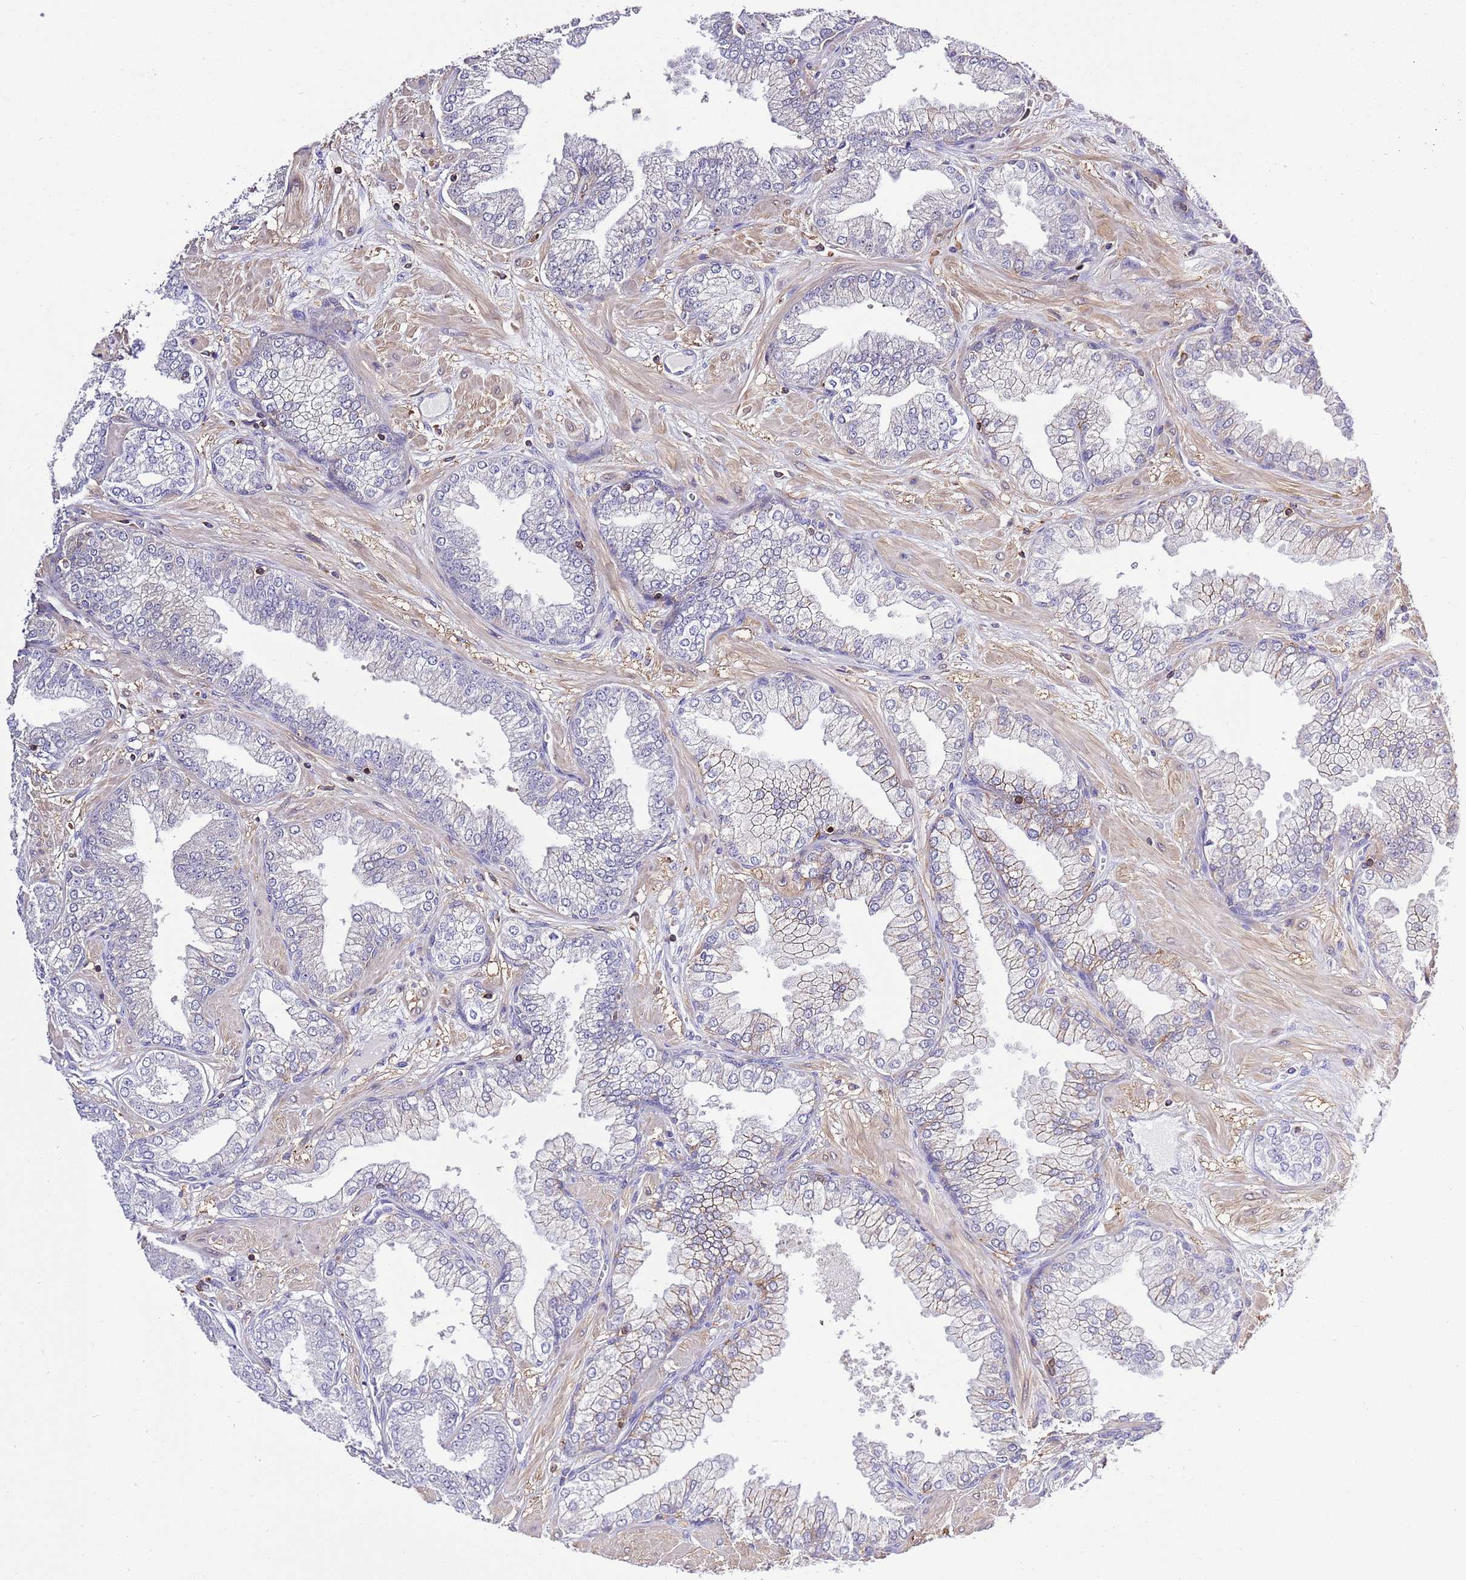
{"staining": {"intensity": "negative", "quantity": "none", "location": "none"}, "tissue": "prostate cancer", "cell_type": "Tumor cells", "image_type": "cancer", "snomed": [{"axis": "morphology", "description": "Adenocarcinoma, Low grade"}, {"axis": "topography", "description": "Prostate"}], "caption": "This is an immunohistochemistry (IHC) photomicrograph of human low-grade adenocarcinoma (prostate). There is no staining in tumor cells.", "gene": "EFHD1", "patient": {"sex": "male", "age": 55}}